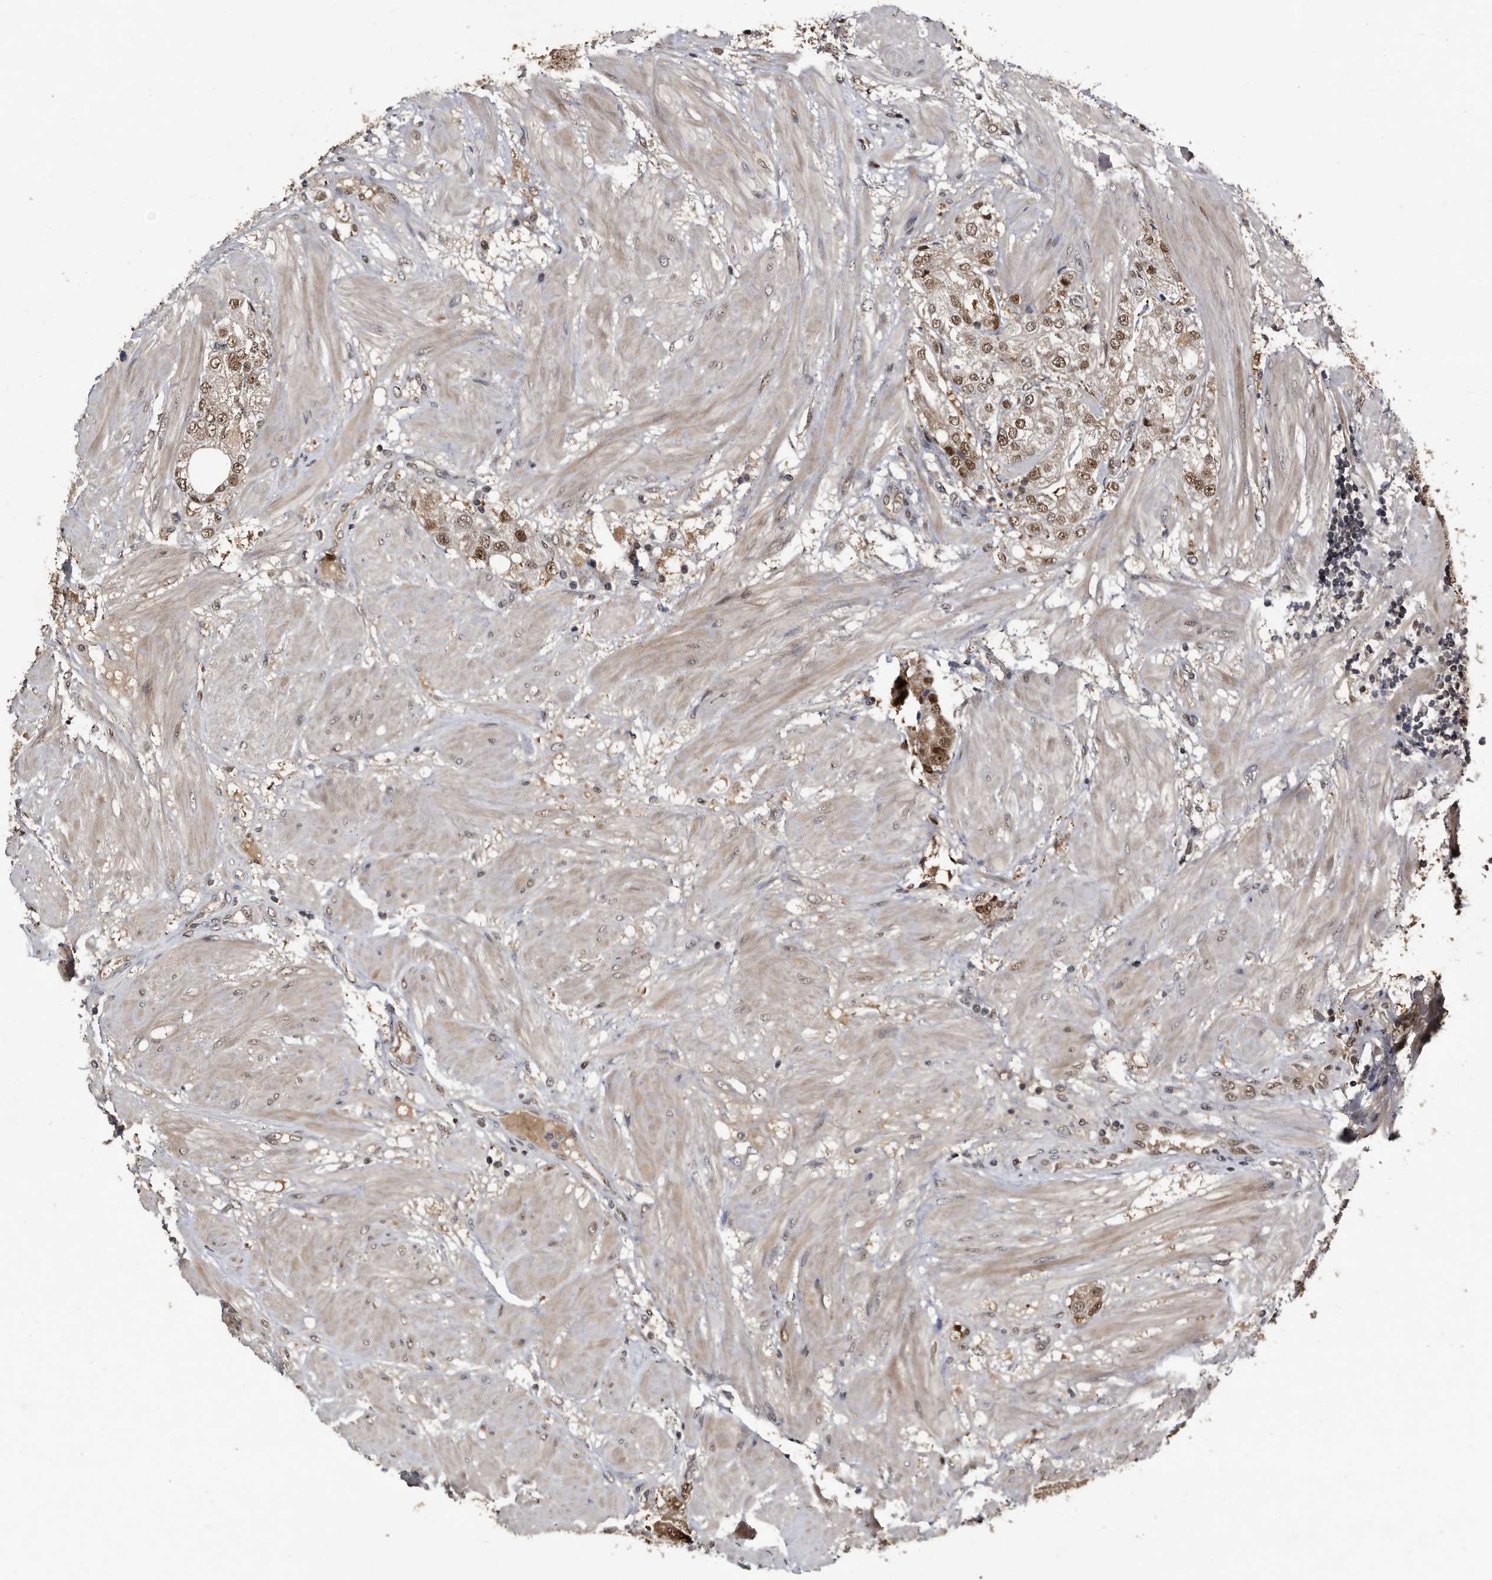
{"staining": {"intensity": "moderate", "quantity": ">75%", "location": "cytoplasmic/membranous,nuclear"}, "tissue": "prostate cancer", "cell_type": "Tumor cells", "image_type": "cancer", "snomed": [{"axis": "morphology", "description": "Adenocarcinoma, High grade"}, {"axis": "topography", "description": "Prostate"}], "caption": "A brown stain shows moderate cytoplasmic/membranous and nuclear positivity of a protein in human prostate cancer (adenocarcinoma (high-grade)) tumor cells. (DAB (3,3'-diaminobenzidine) IHC, brown staining for protein, blue staining for nuclei).", "gene": "RAD23B", "patient": {"sex": "male", "age": 50}}